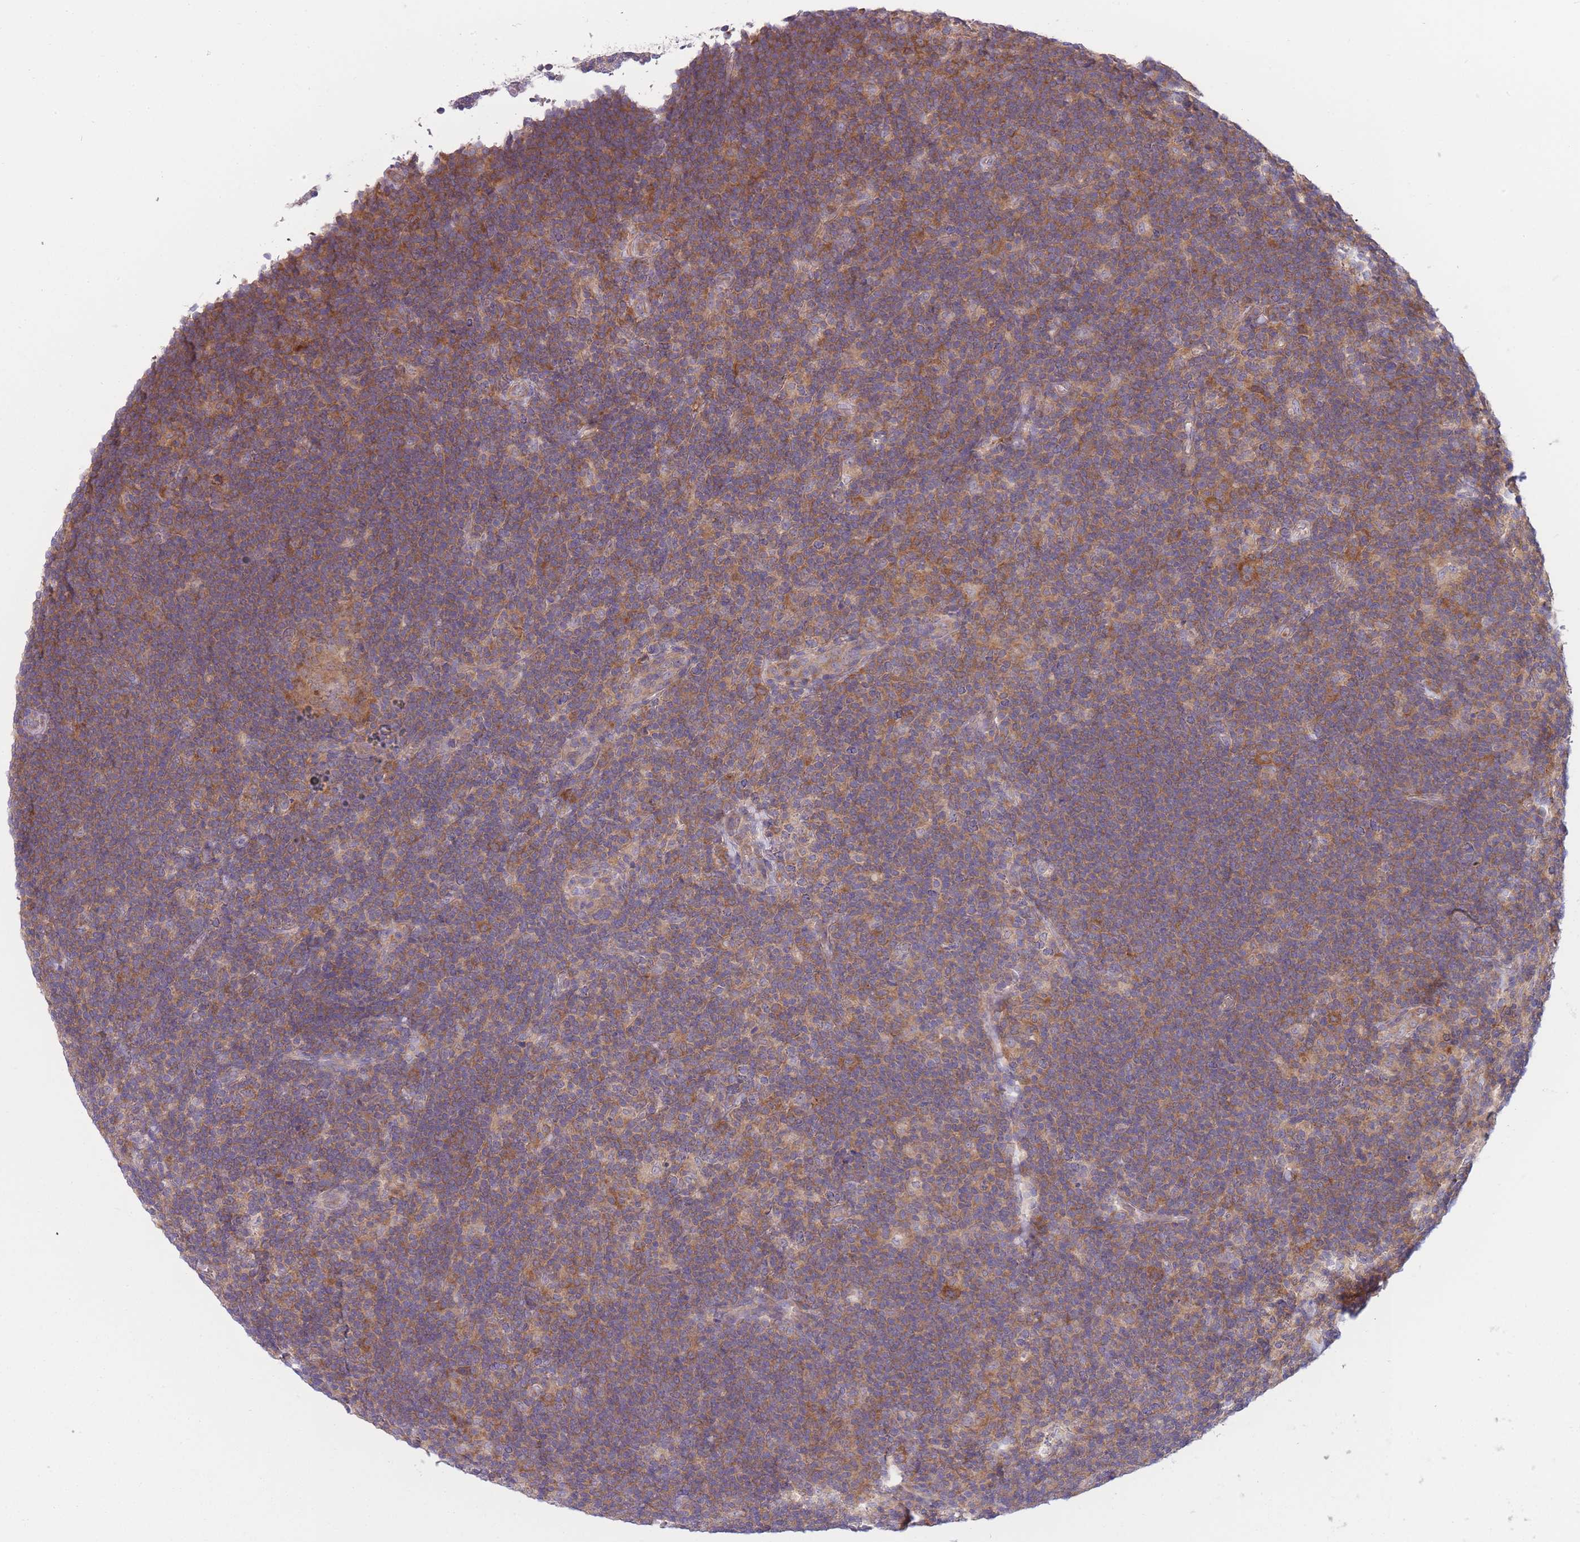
{"staining": {"intensity": "negative", "quantity": "none", "location": "none"}, "tissue": "lymphoma", "cell_type": "Tumor cells", "image_type": "cancer", "snomed": [{"axis": "morphology", "description": "Hodgkin's disease, NOS"}, {"axis": "topography", "description": "Lymph node"}], "caption": "This is a image of immunohistochemistry staining of lymphoma, which shows no staining in tumor cells.", "gene": "PFDN6", "patient": {"sex": "female", "age": 57}}